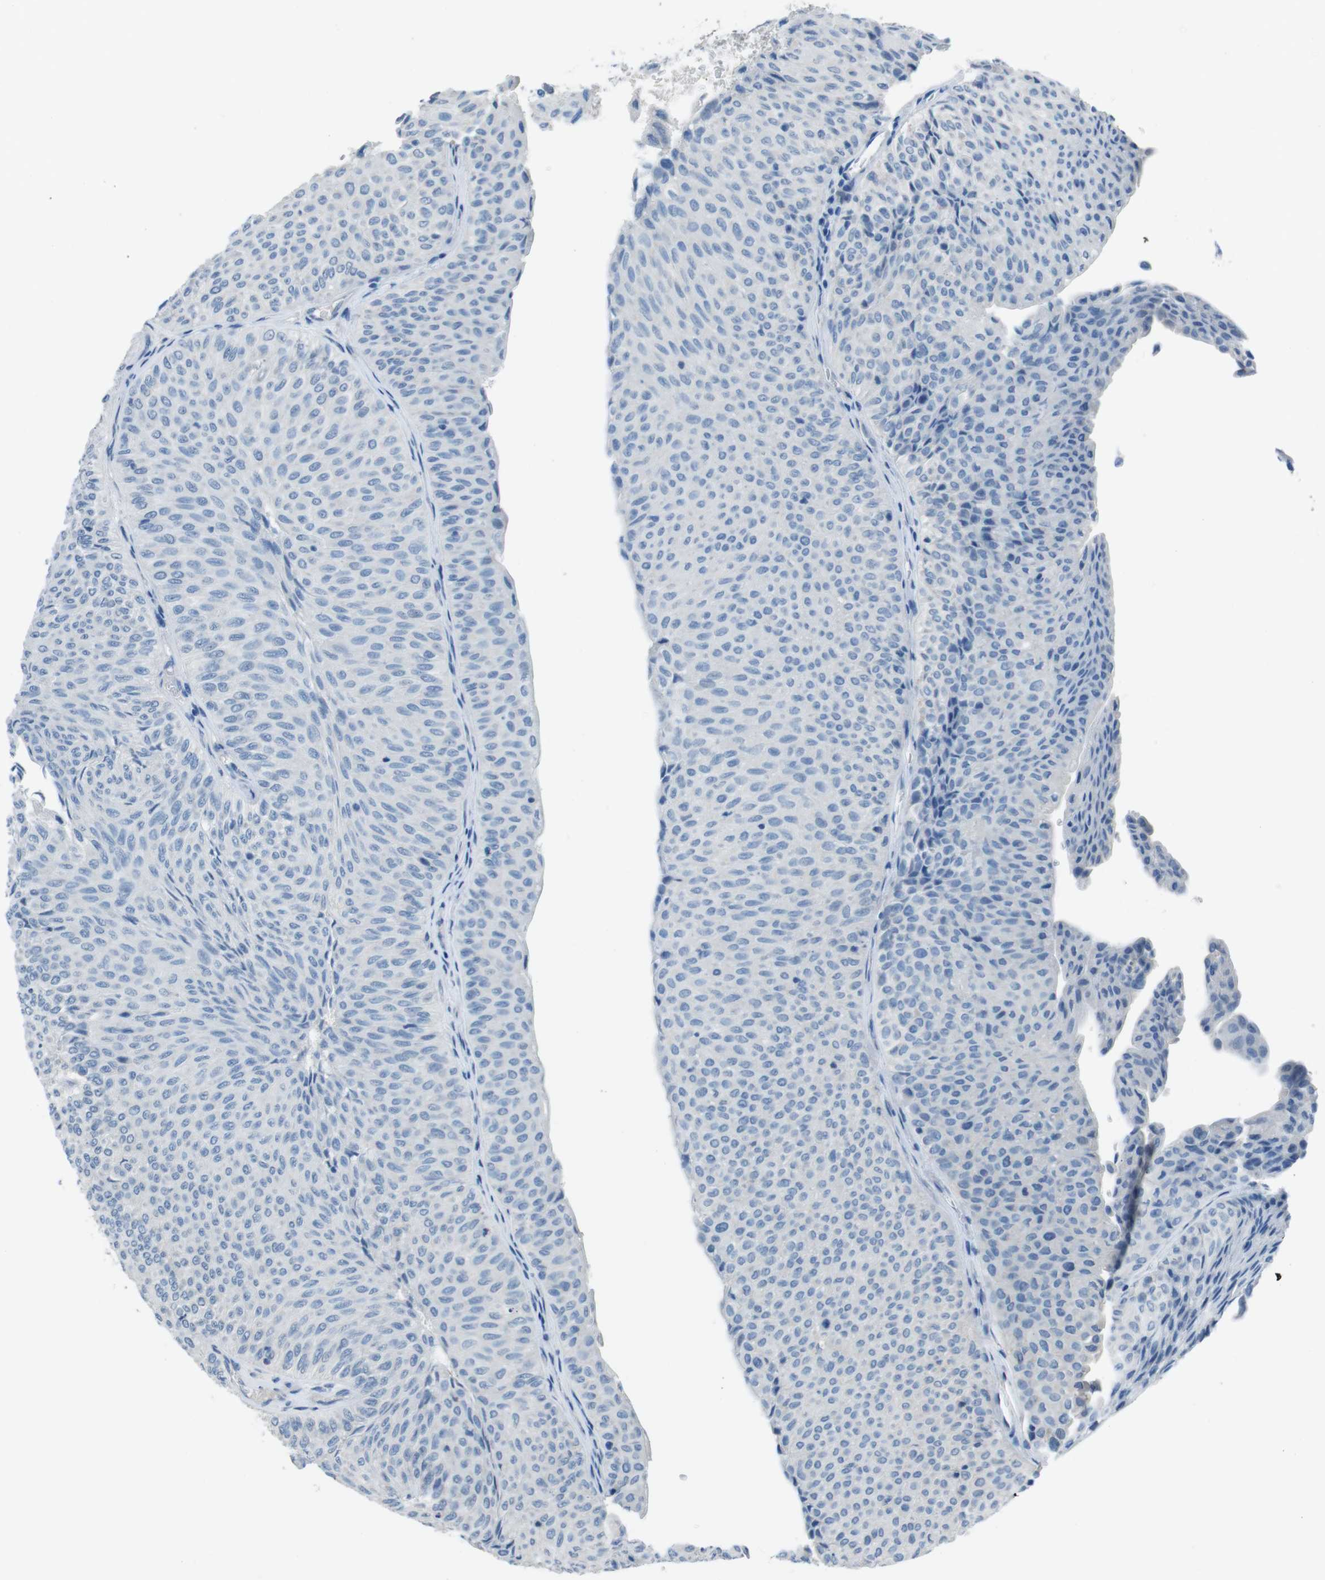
{"staining": {"intensity": "negative", "quantity": "none", "location": "none"}, "tissue": "urothelial cancer", "cell_type": "Tumor cells", "image_type": "cancer", "snomed": [{"axis": "morphology", "description": "Urothelial carcinoma, Low grade"}, {"axis": "topography", "description": "Urinary bladder"}], "caption": "Protein analysis of urothelial carcinoma (low-grade) displays no significant expression in tumor cells. (DAB immunohistochemistry (IHC) visualized using brightfield microscopy, high magnification).", "gene": "CYP2C8", "patient": {"sex": "male", "age": 78}}